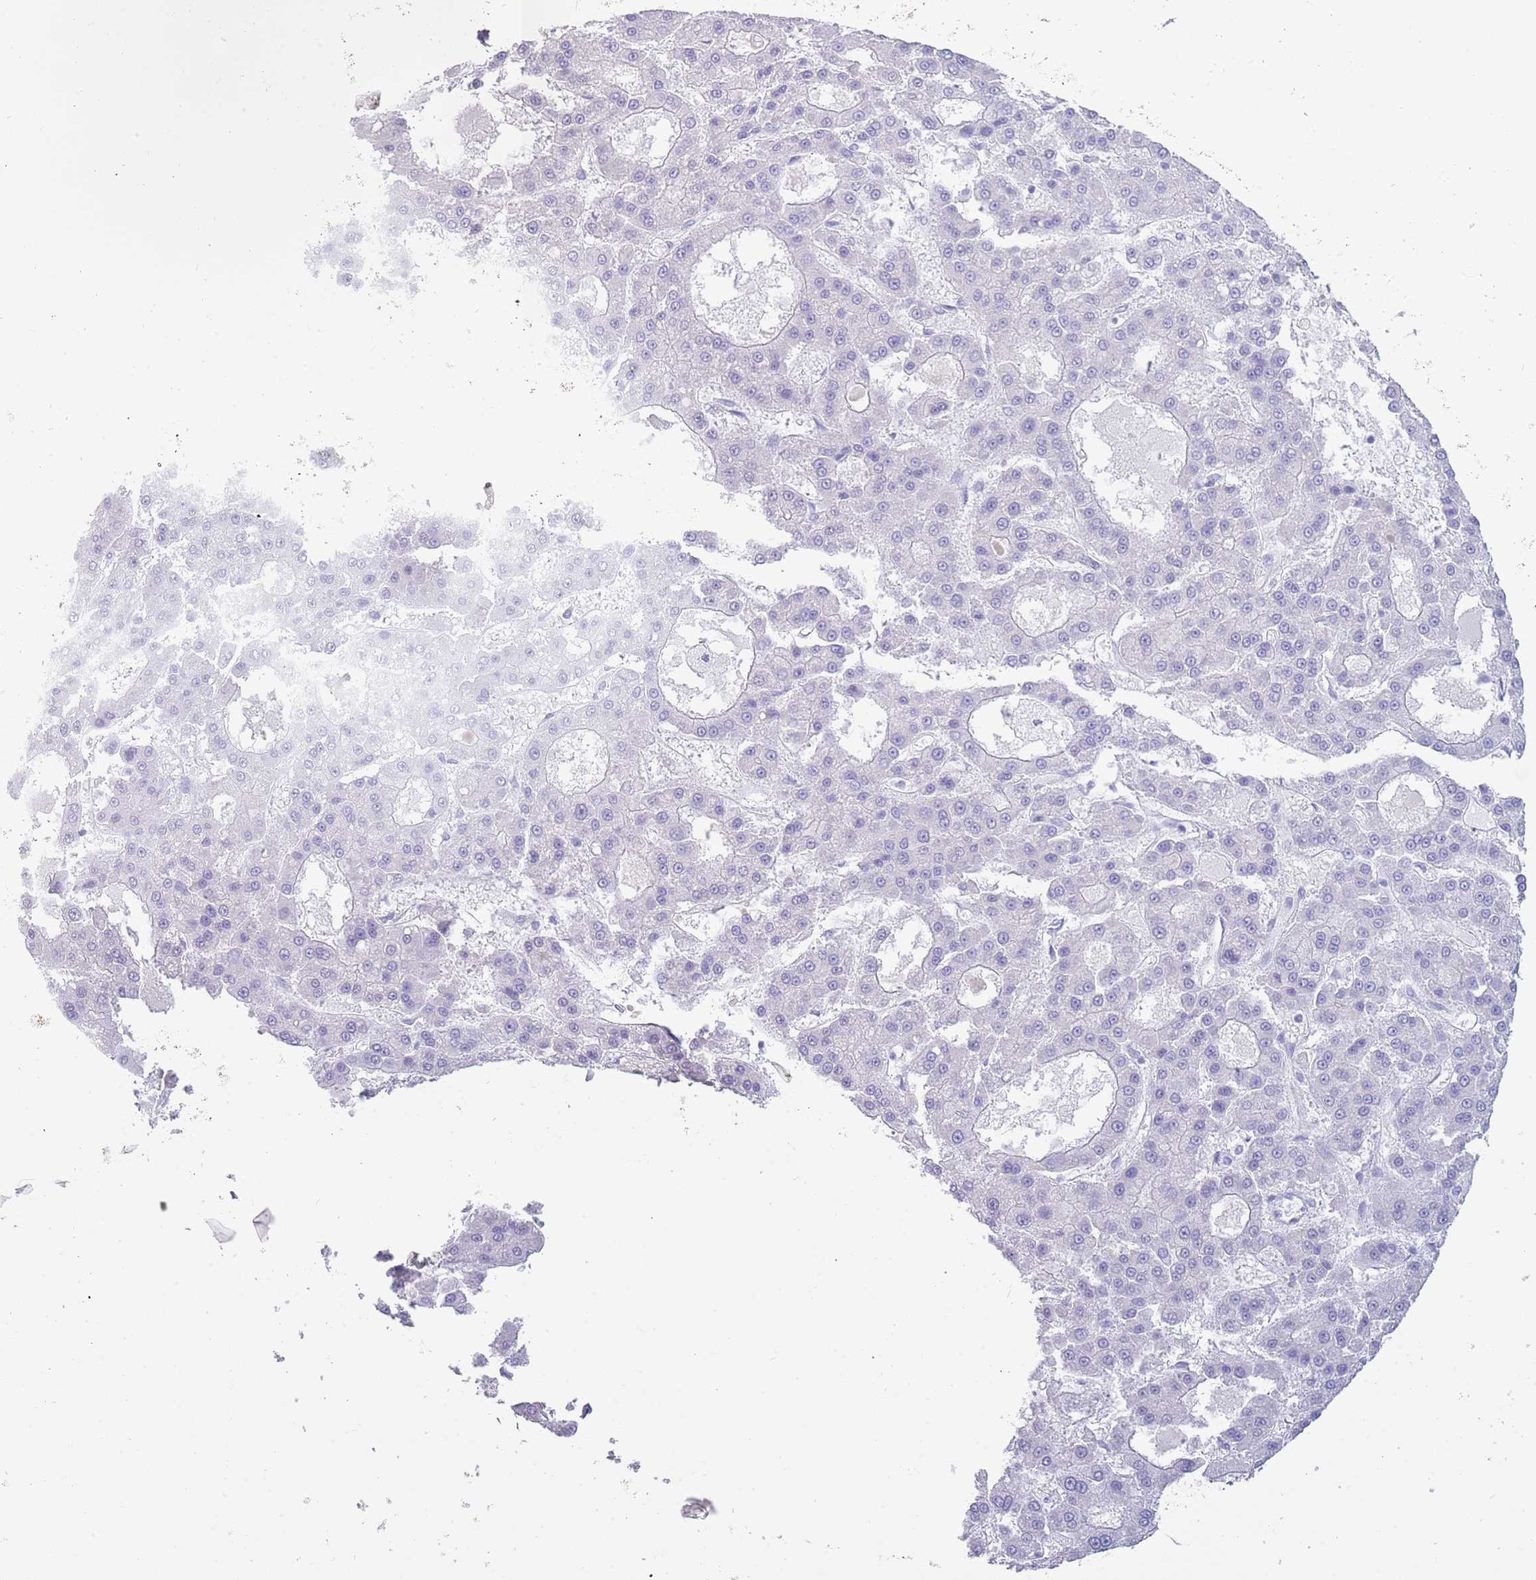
{"staining": {"intensity": "negative", "quantity": "none", "location": "none"}, "tissue": "liver cancer", "cell_type": "Tumor cells", "image_type": "cancer", "snomed": [{"axis": "morphology", "description": "Carcinoma, Hepatocellular, NOS"}, {"axis": "topography", "description": "Liver"}], "caption": "Immunohistochemistry histopathology image of neoplastic tissue: hepatocellular carcinoma (liver) stained with DAB displays no significant protein expression in tumor cells.", "gene": "ACR", "patient": {"sex": "male", "age": 70}}